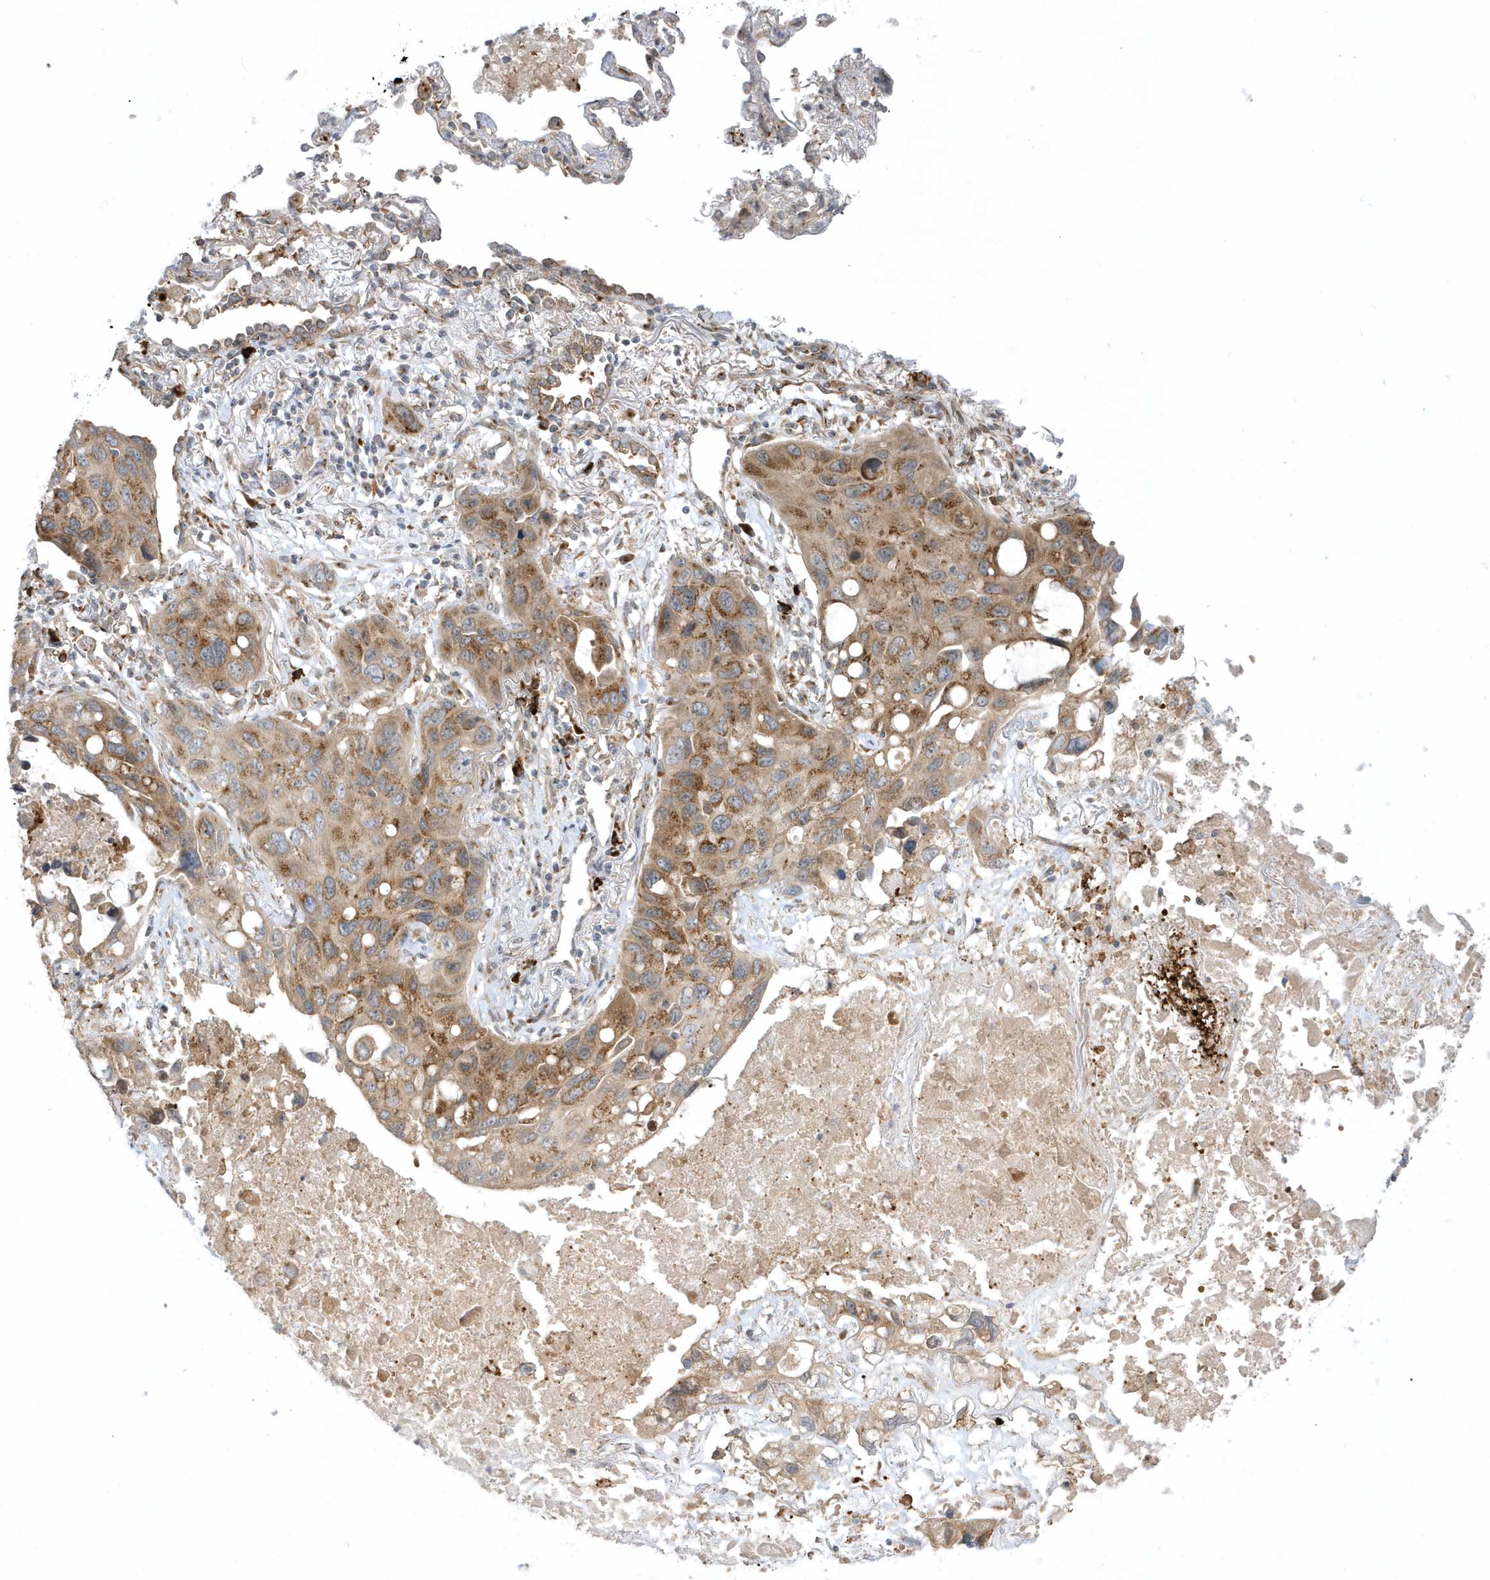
{"staining": {"intensity": "moderate", "quantity": ">75%", "location": "cytoplasmic/membranous"}, "tissue": "lung cancer", "cell_type": "Tumor cells", "image_type": "cancer", "snomed": [{"axis": "morphology", "description": "Squamous cell carcinoma, NOS"}, {"axis": "topography", "description": "Lung"}], "caption": "Immunohistochemical staining of squamous cell carcinoma (lung) displays medium levels of moderate cytoplasmic/membranous protein positivity in approximately >75% of tumor cells.", "gene": "RPP40", "patient": {"sex": "female", "age": 73}}